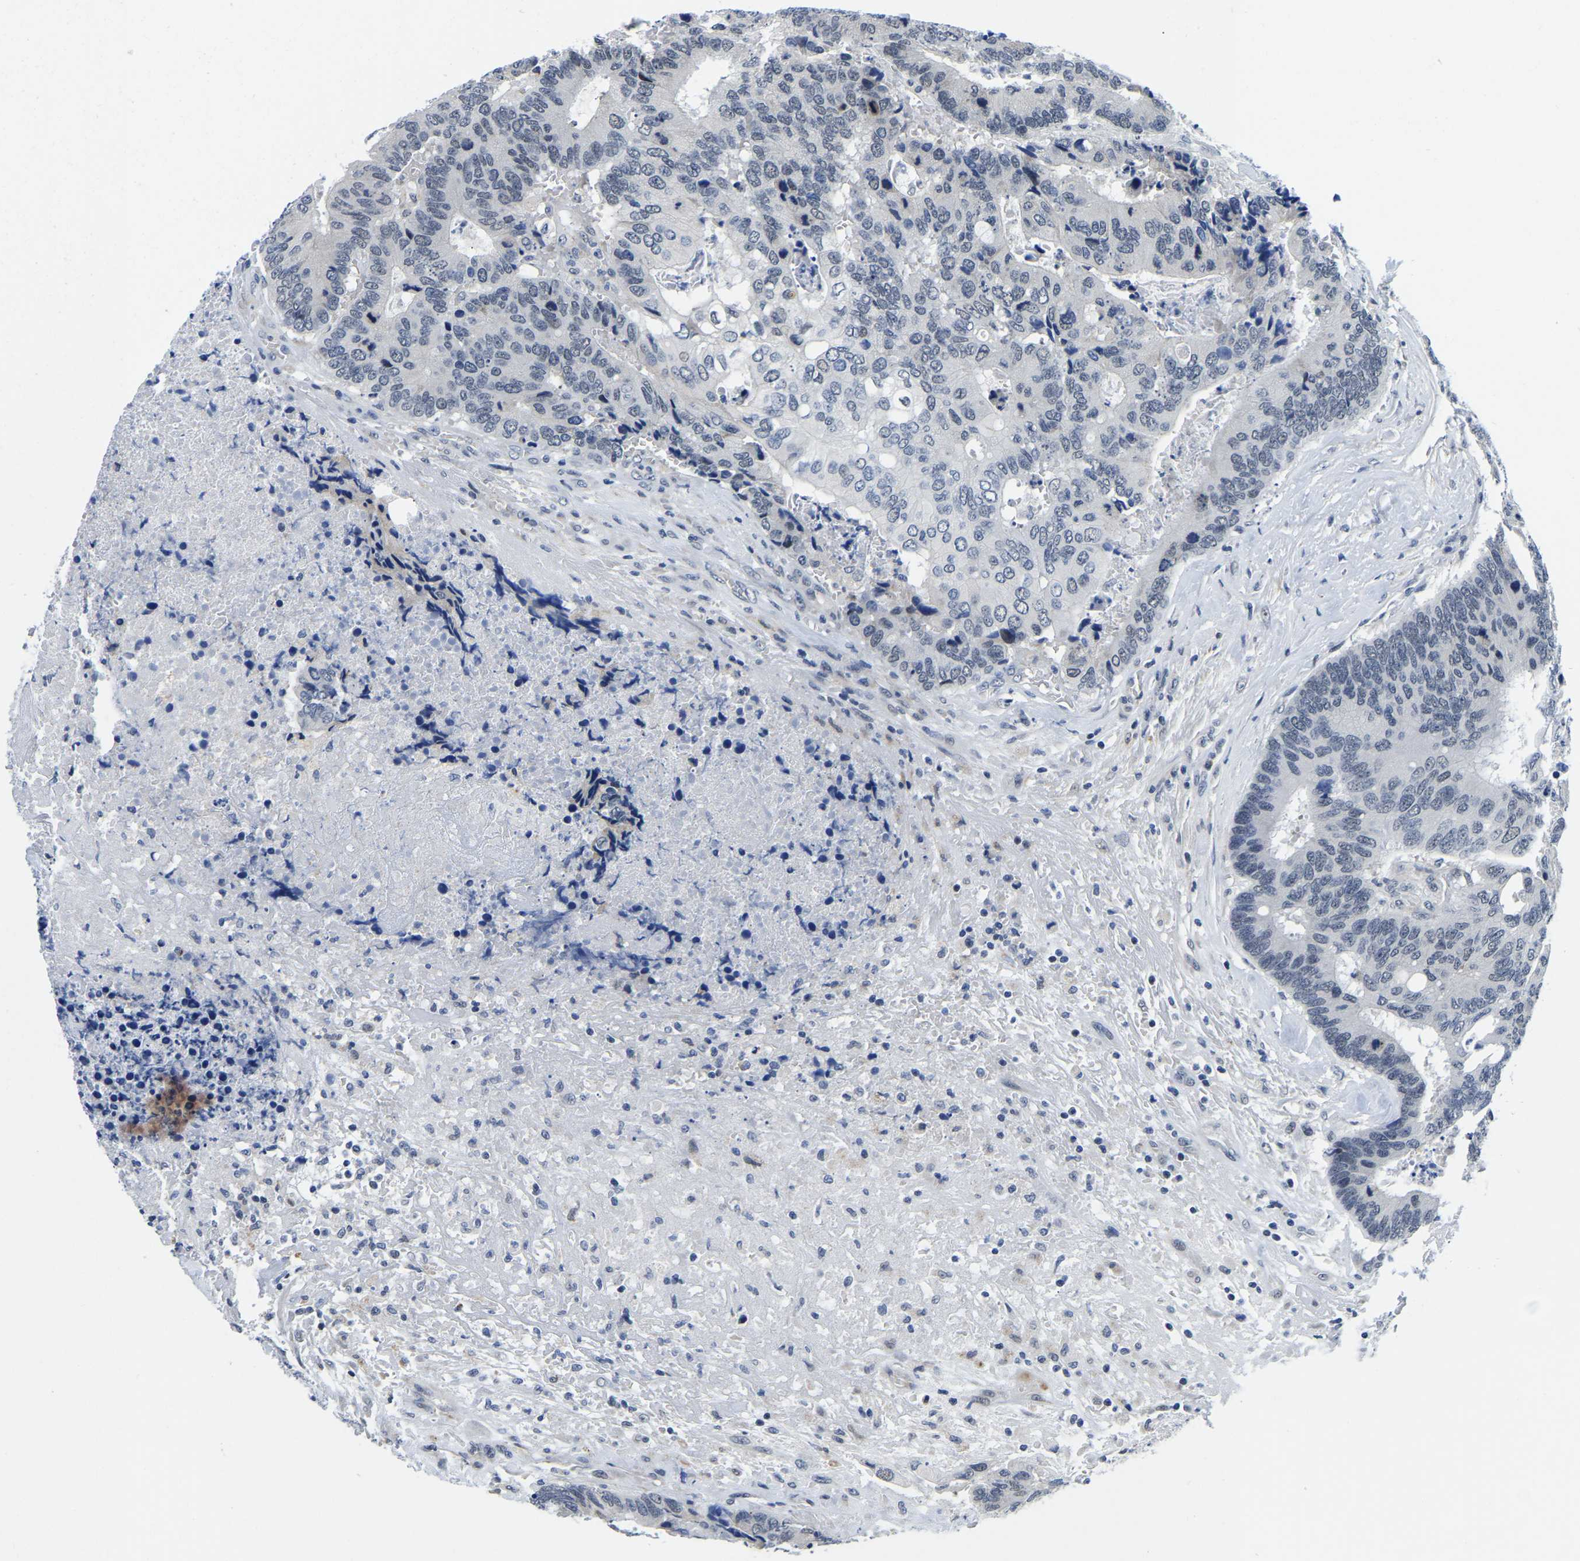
{"staining": {"intensity": "negative", "quantity": "none", "location": "none"}, "tissue": "colorectal cancer", "cell_type": "Tumor cells", "image_type": "cancer", "snomed": [{"axis": "morphology", "description": "Adenocarcinoma, NOS"}, {"axis": "topography", "description": "Rectum"}], "caption": "A high-resolution micrograph shows immunohistochemistry staining of colorectal cancer (adenocarcinoma), which exhibits no significant staining in tumor cells.", "gene": "POLDIP3", "patient": {"sex": "male", "age": 55}}